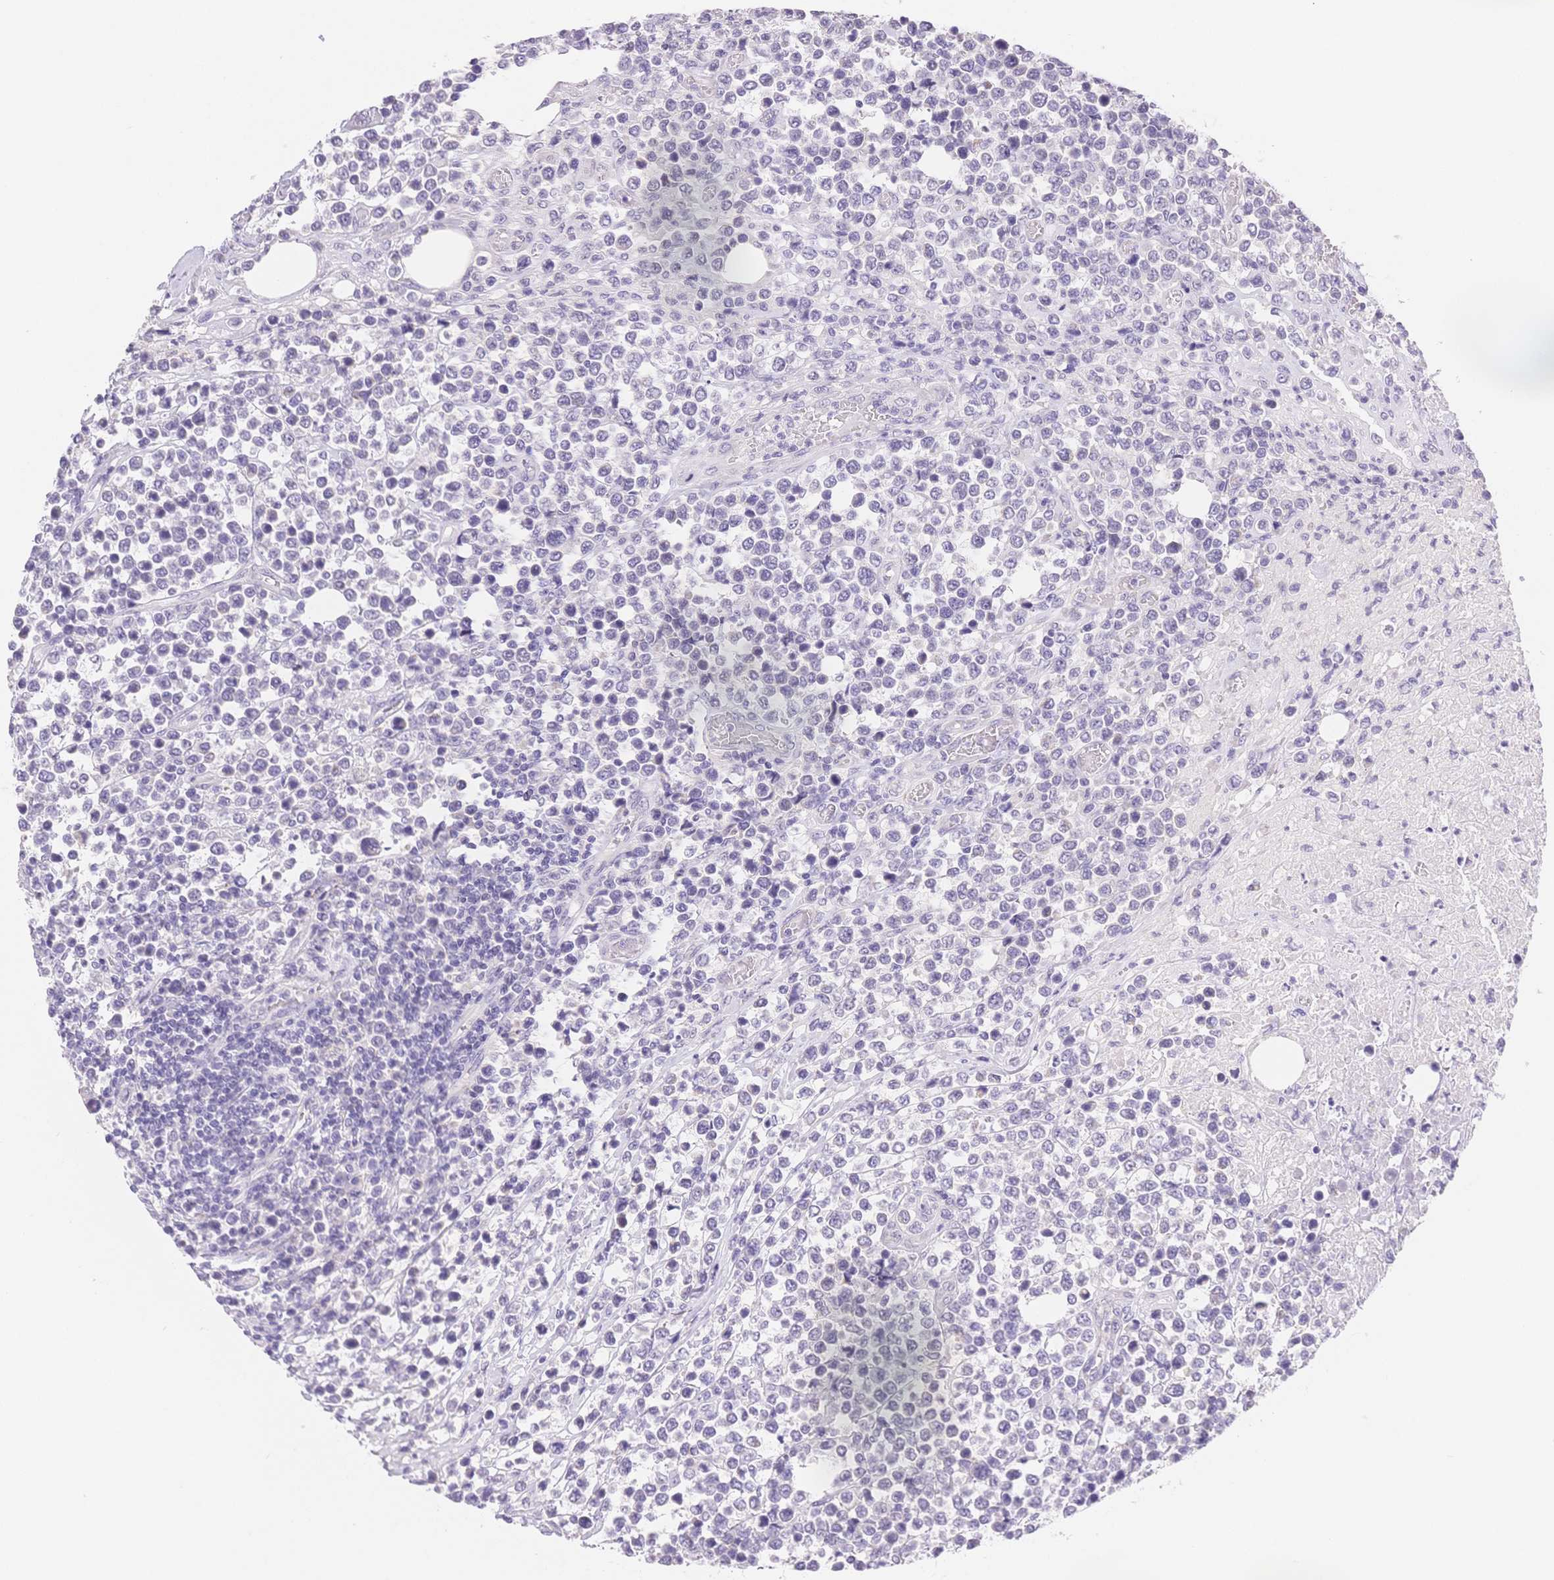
{"staining": {"intensity": "negative", "quantity": "none", "location": "none"}, "tissue": "lymphoma", "cell_type": "Tumor cells", "image_type": "cancer", "snomed": [{"axis": "morphology", "description": "Malignant lymphoma, non-Hodgkin's type, High grade"}, {"axis": "topography", "description": "Soft tissue"}], "caption": "Tumor cells are negative for brown protein staining in lymphoma.", "gene": "MYOM1", "patient": {"sex": "female", "age": 56}}